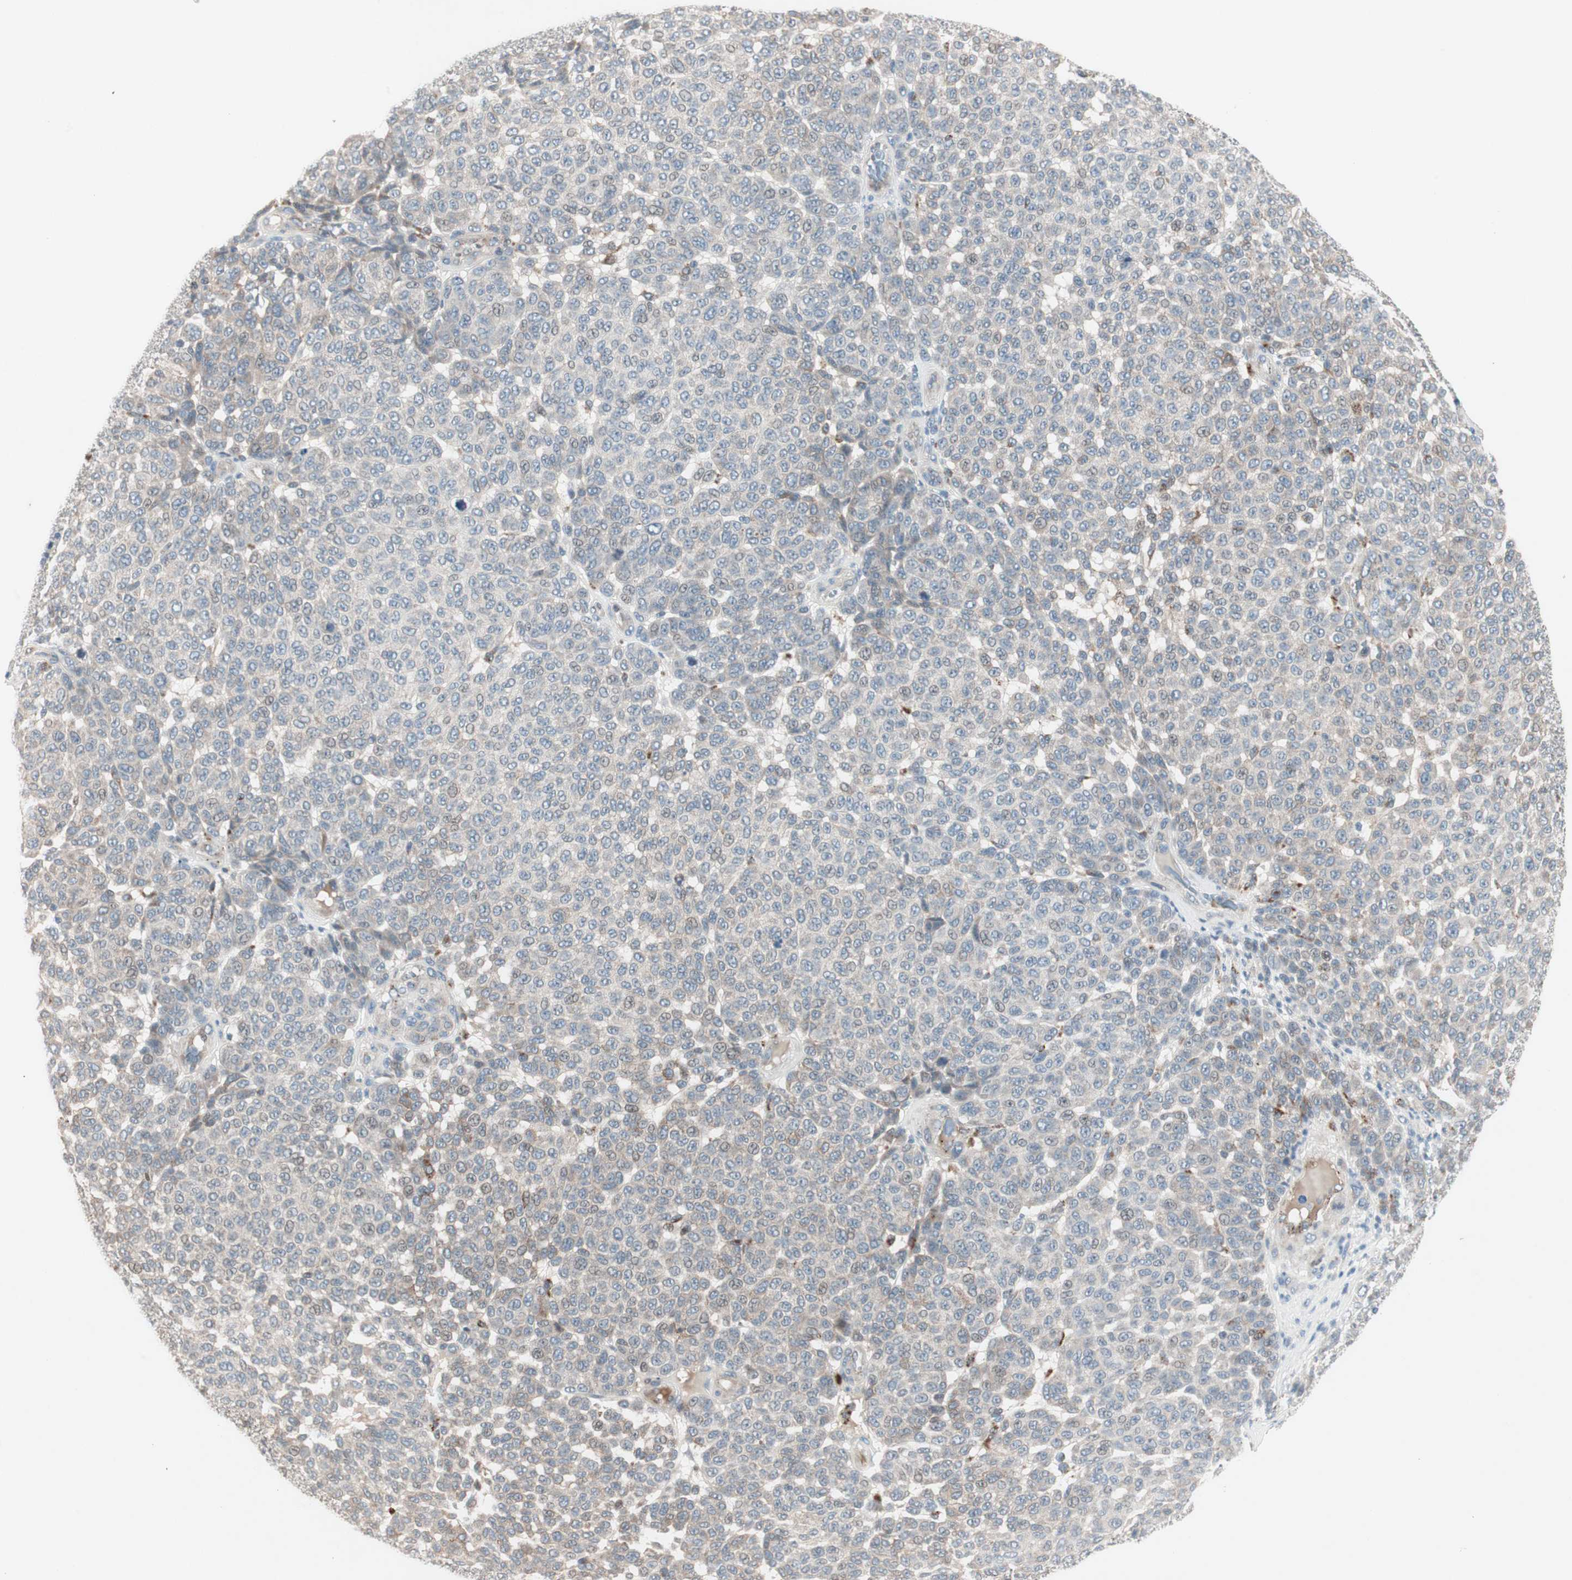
{"staining": {"intensity": "negative", "quantity": "none", "location": "none"}, "tissue": "melanoma", "cell_type": "Tumor cells", "image_type": "cancer", "snomed": [{"axis": "morphology", "description": "Malignant melanoma, NOS"}, {"axis": "topography", "description": "Skin"}], "caption": "An immunohistochemistry photomicrograph of melanoma is shown. There is no staining in tumor cells of melanoma.", "gene": "FGFR4", "patient": {"sex": "male", "age": 59}}